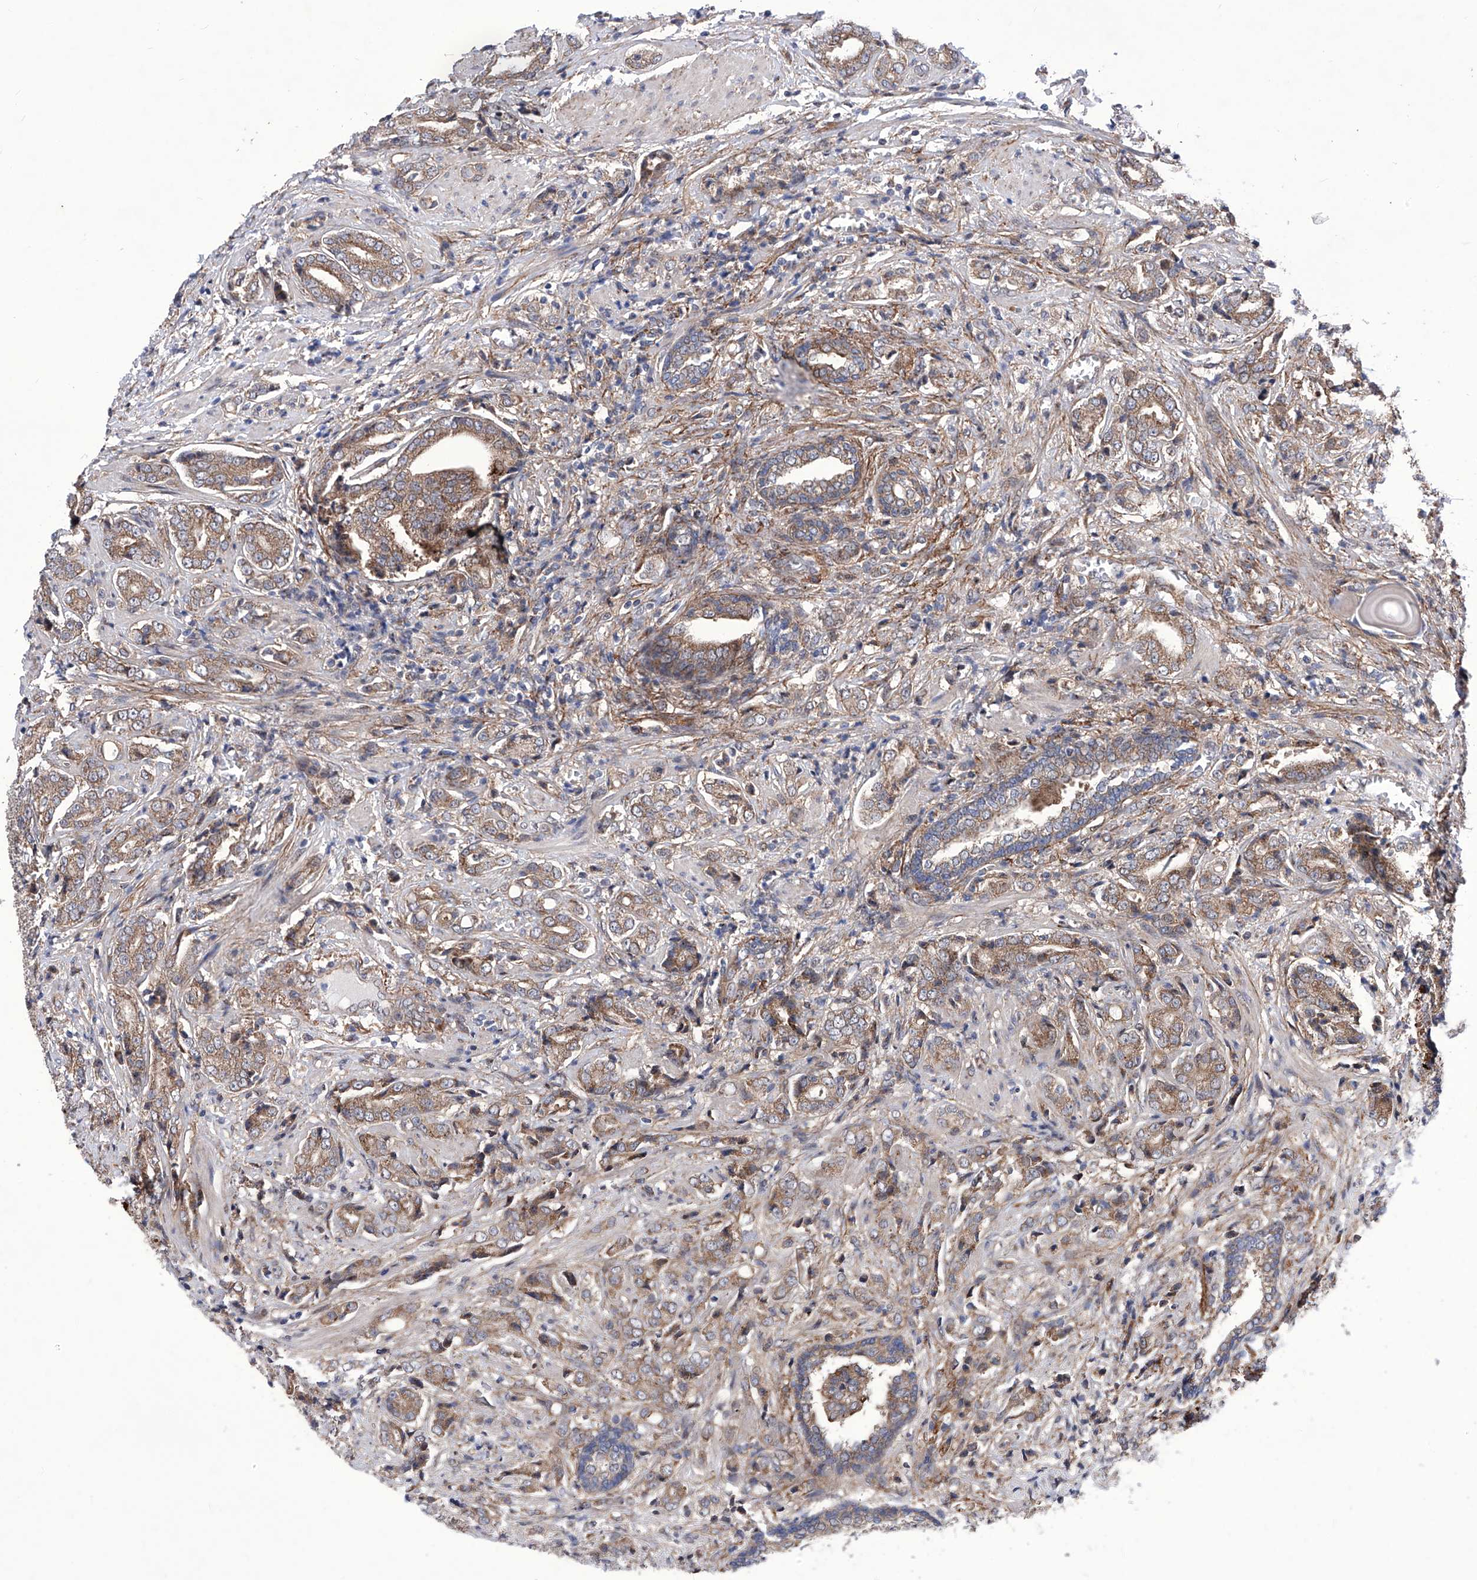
{"staining": {"intensity": "moderate", "quantity": ">75%", "location": "cytoplasmic/membranous"}, "tissue": "prostate cancer", "cell_type": "Tumor cells", "image_type": "cancer", "snomed": [{"axis": "morphology", "description": "Adenocarcinoma, High grade"}, {"axis": "topography", "description": "Prostate"}], "caption": "Immunohistochemical staining of prostate cancer (adenocarcinoma (high-grade)) displays medium levels of moderate cytoplasmic/membranous protein staining in about >75% of tumor cells.", "gene": "KTI12", "patient": {"sex": "male", "age": 57}}